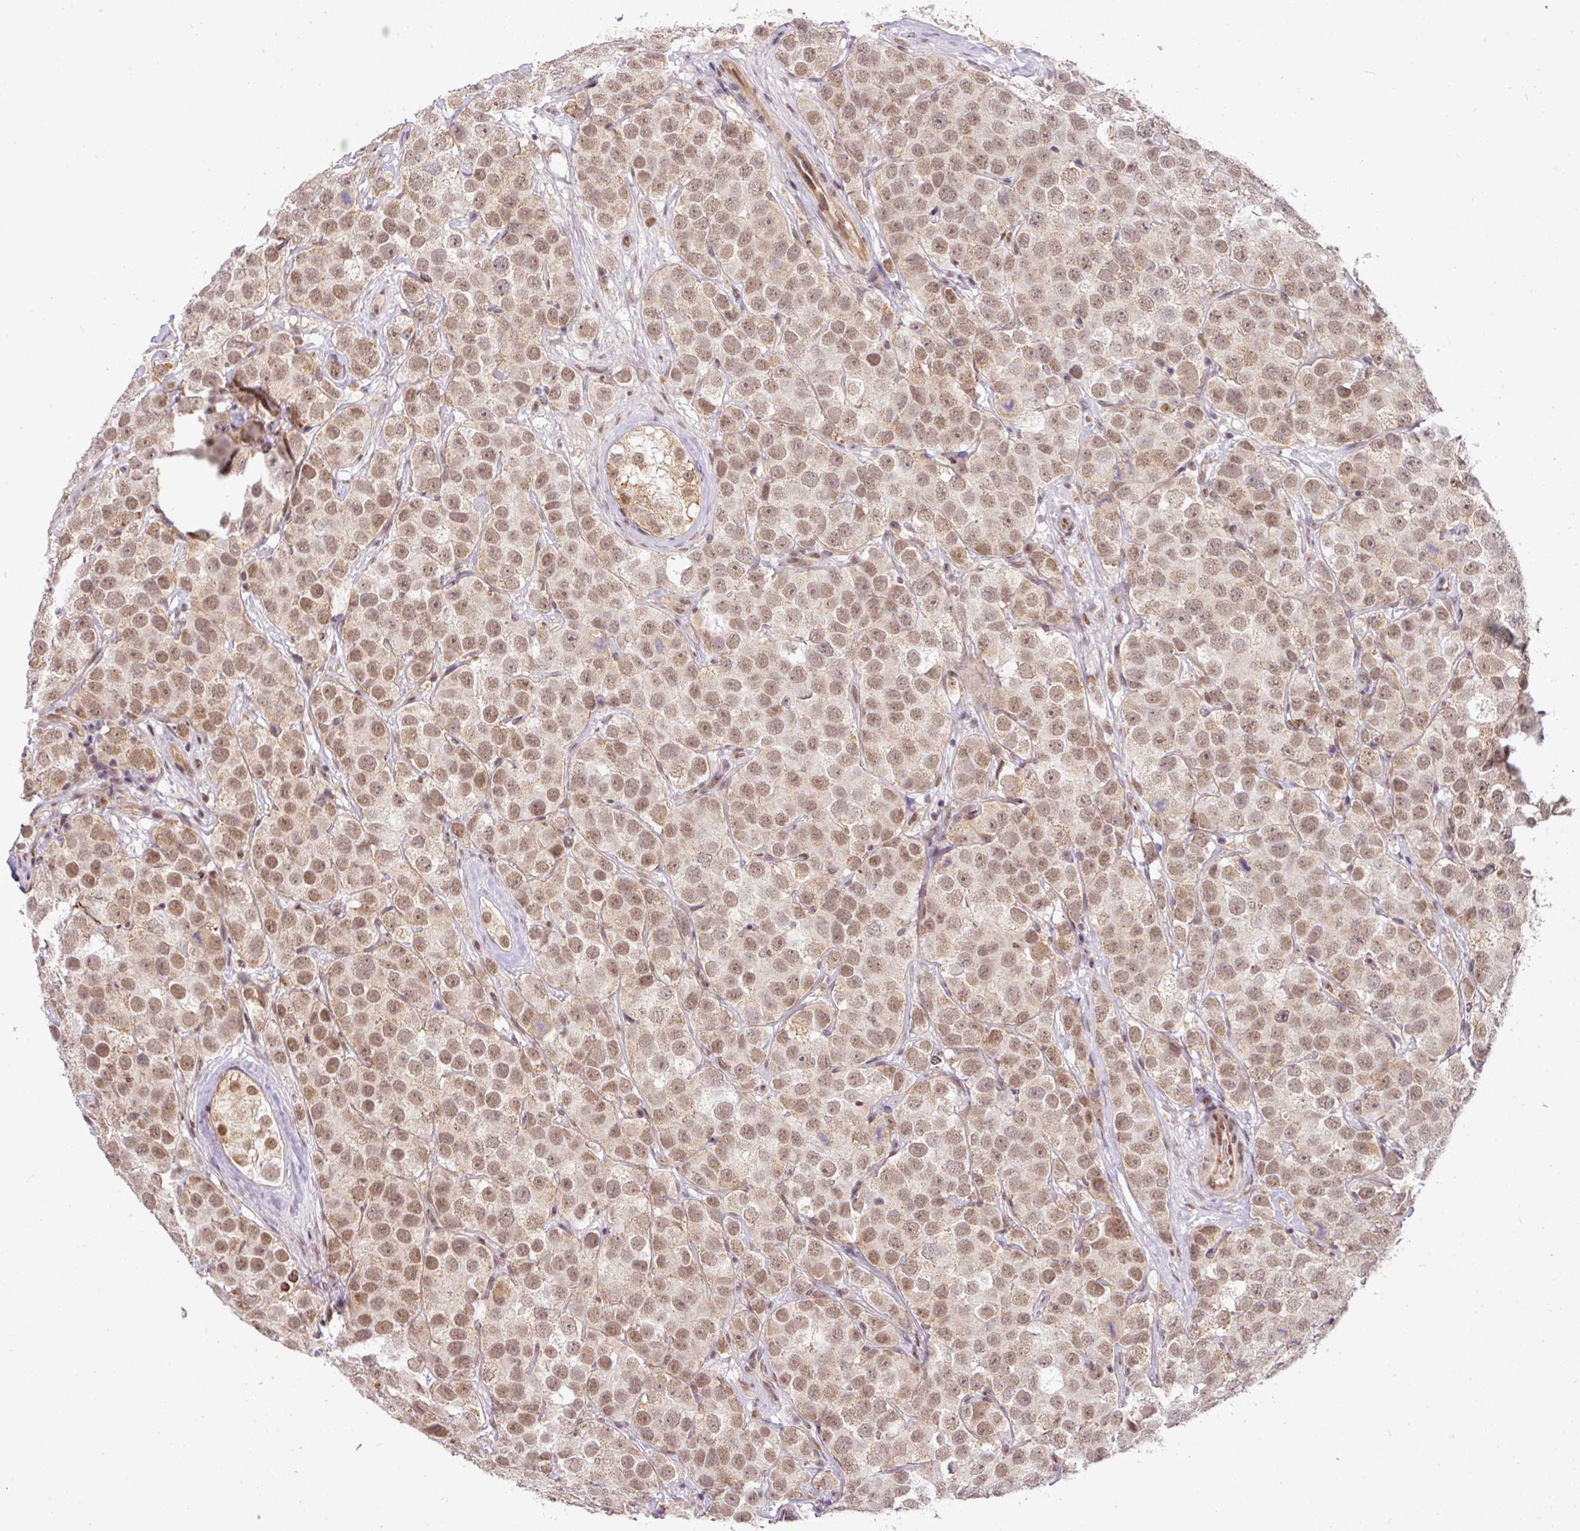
{"staining": {"intensity": "moderate", "quantity": ">75%", "location": "nuclear"}, "tissue": "testis cancer", "cell_type": "Tumor cells", "image_type": "cancer", "snomed": [{"axis": "morphology", "description": "Seminoma, NOS"}, {"axis": "topography", "description": "Testis"}], "caption": "Testis seminoma tissue exhibits moderate nuclear expression in approximately >75% of tumor cells, visualized by immunohistochemistry.", "gene": "C1orf226", "patient": {"sex": "male", "age": 28}}